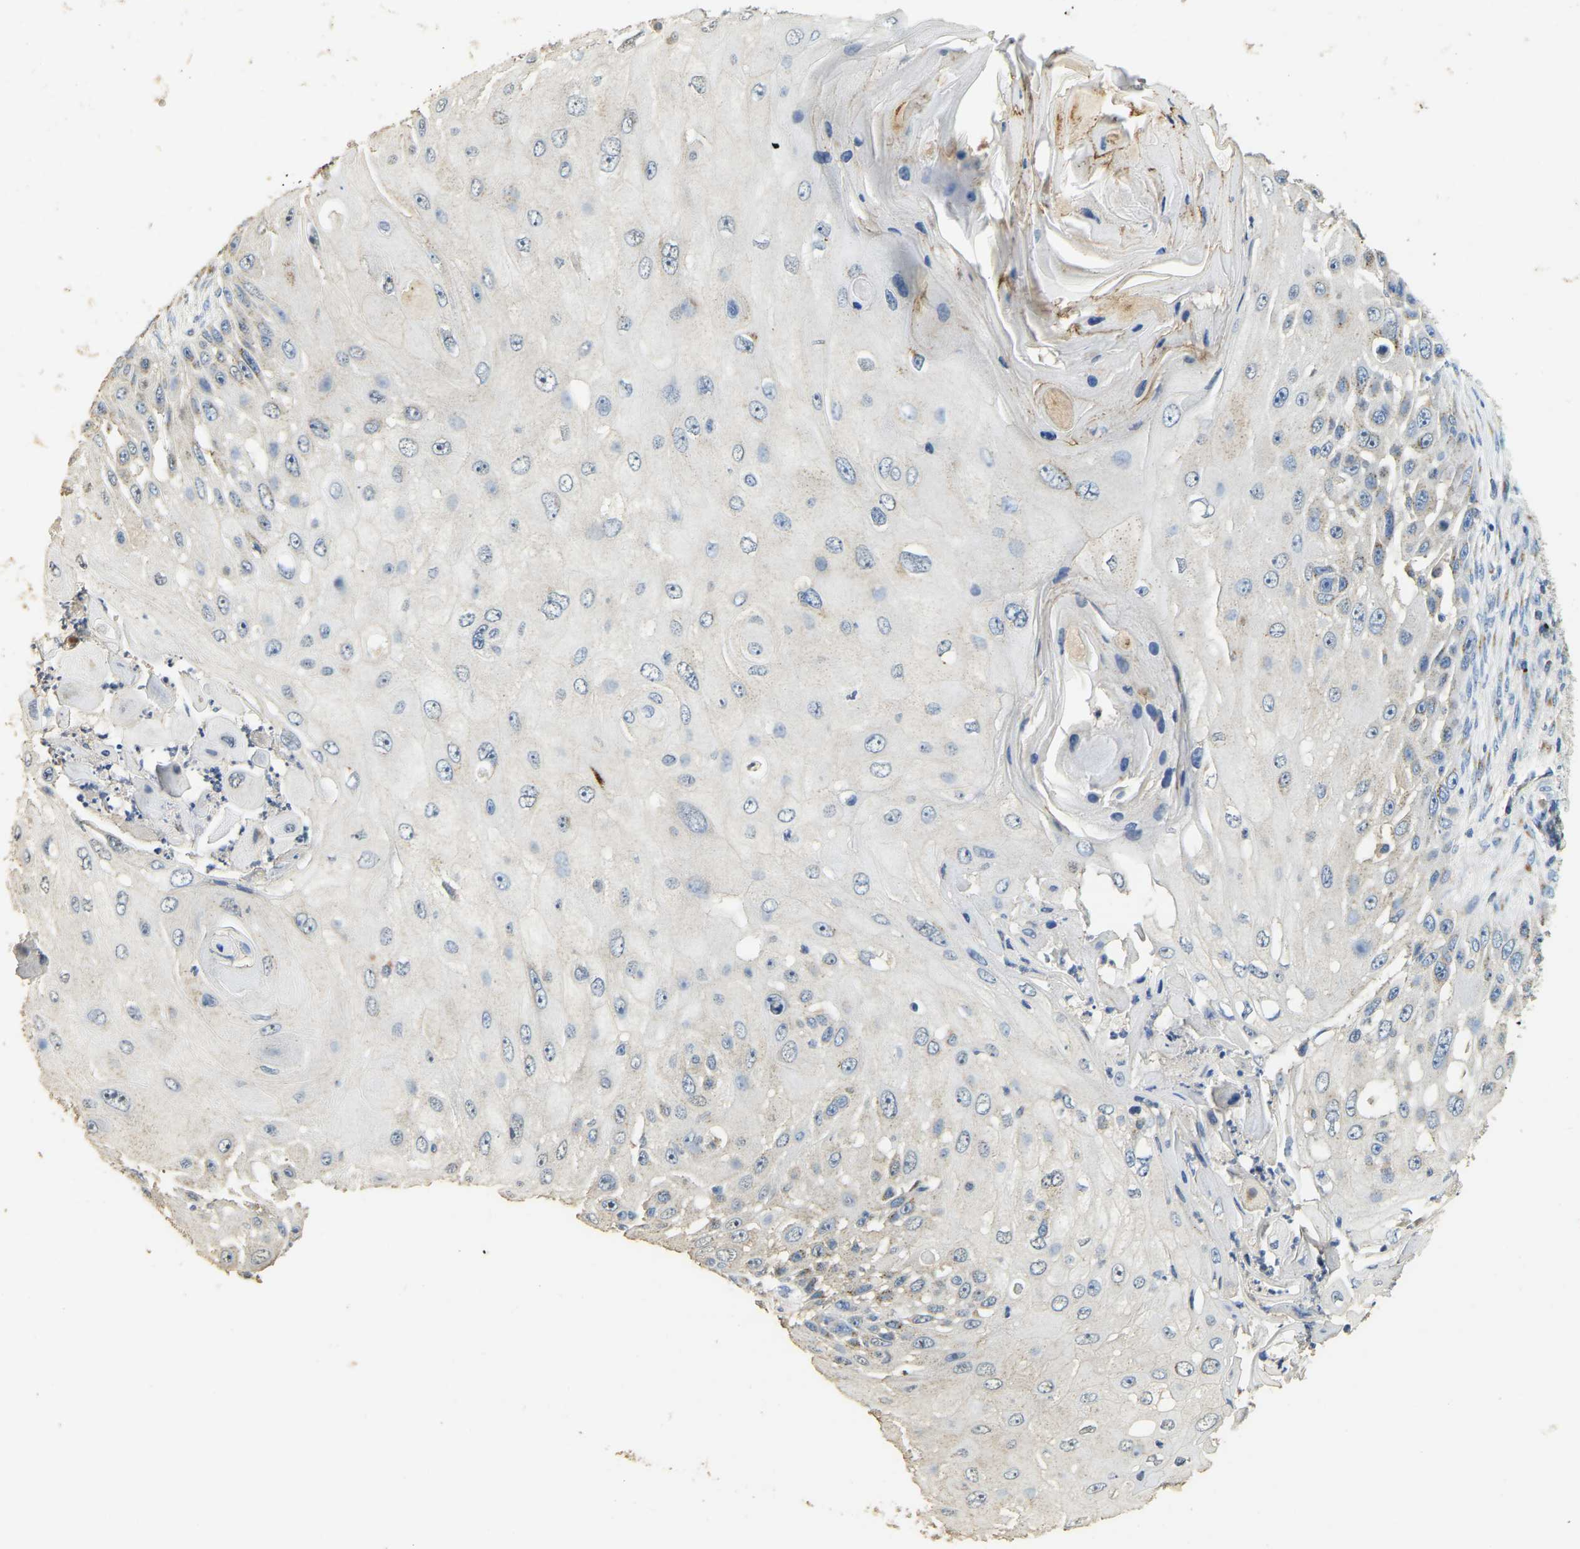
{"staining": {"intensity": "negative", "quantity": "none", "location": "none"}, "tissue": "skin cancer", "cell_type": "Tumor cells", "image_type": "cancer", "snomed": [{"axis": "morphology", "description": "Squamous cell carcinoma, NOS"}, {"axis": "topography", "description": "Skin"}], "caption": "High magnification brightfield microscopy of skin squamous cell carcinoma stained with DAB (brown) and counterstained with hematoxylin (blue): tumor cells show no significant expression.", "gene": "FAM174A", "patient": {"sex": "female", "age": 44}}